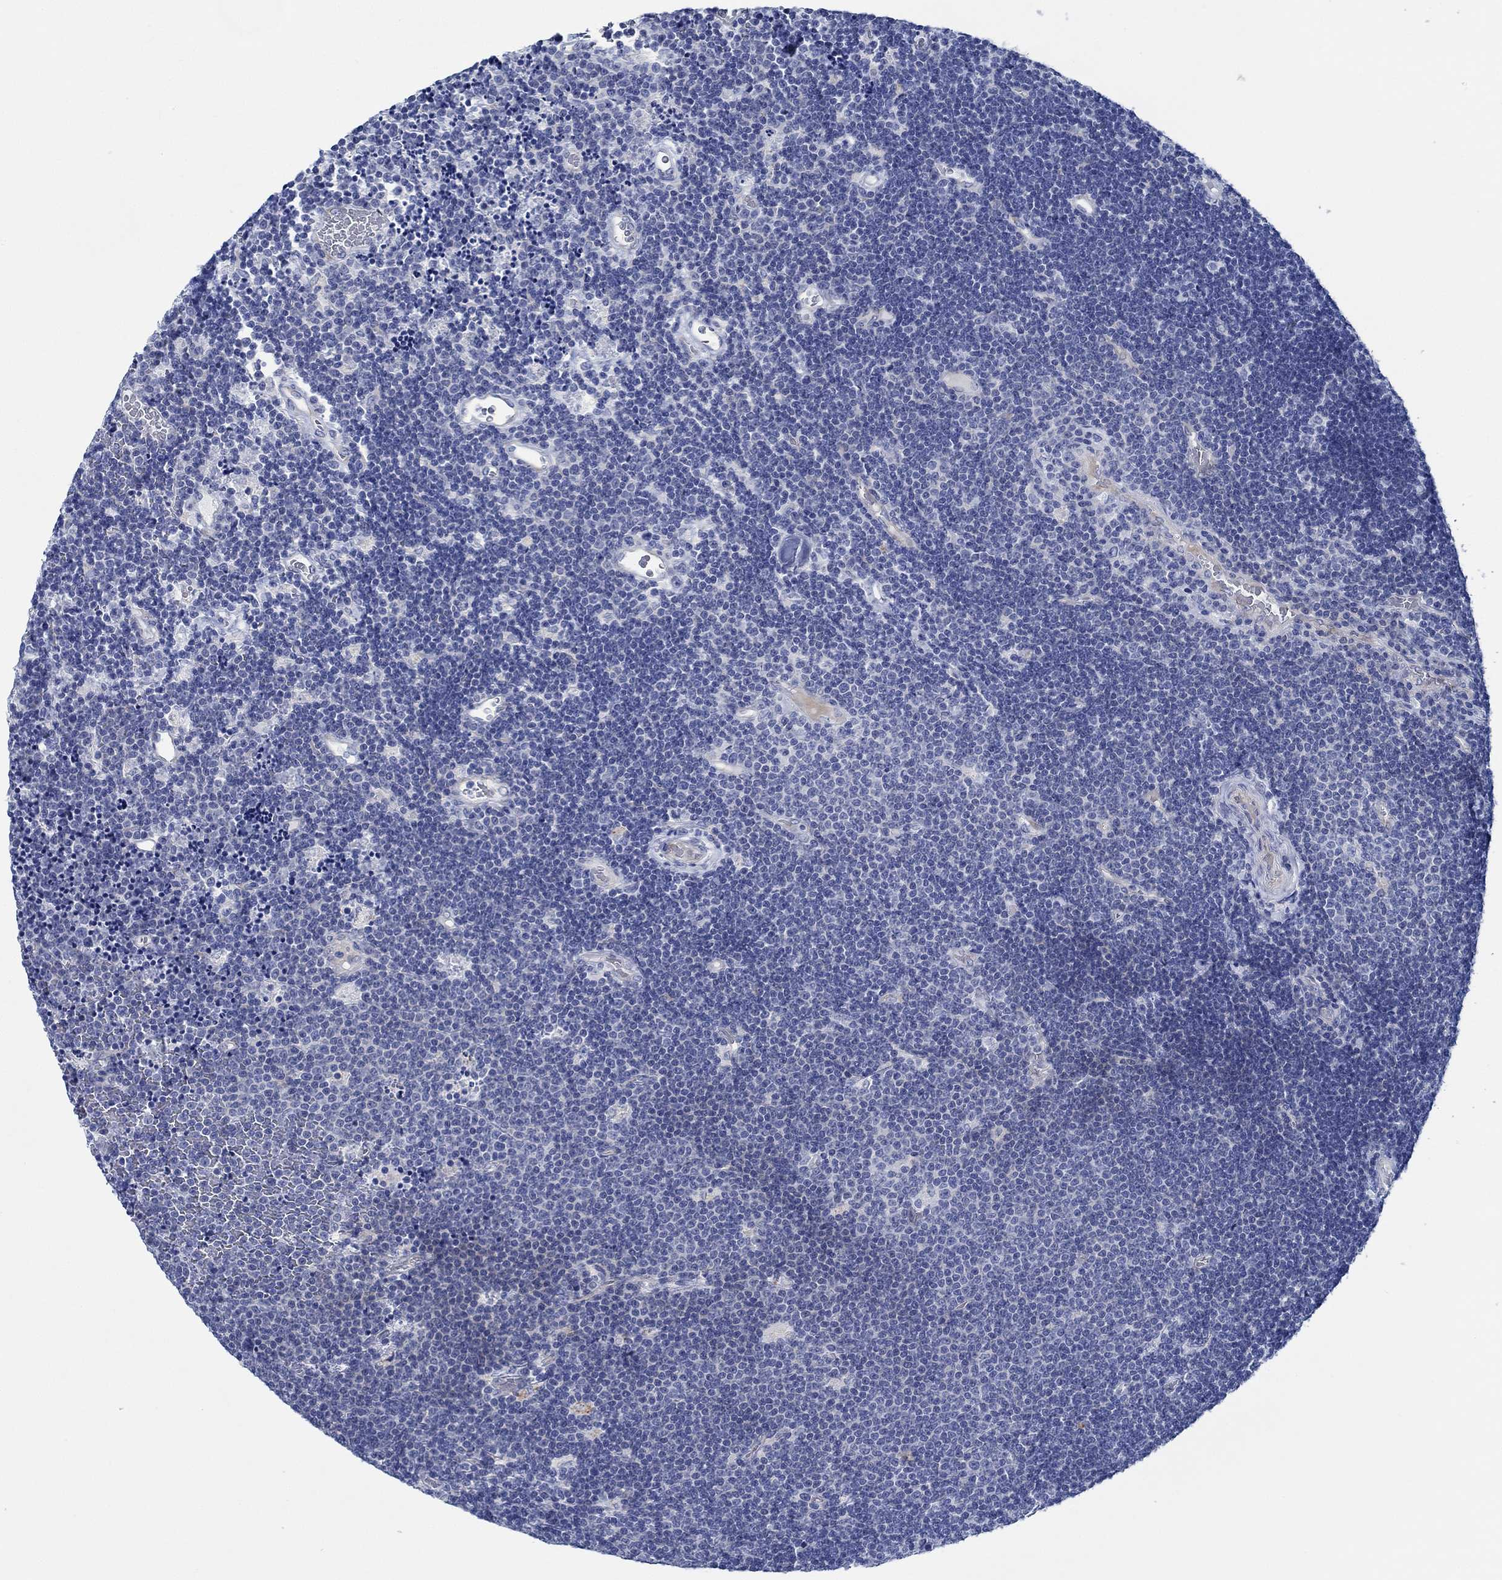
{"staining": {"intensity": "negative", "quantity": "none", "location": "none"}, "tissue": "lymphoma", "cell_type": "Tumor cells", "image_type": "cancer", "snomed": [{"axis": "morphology", "description": "Malignant lymphoma, non-Hodgkin's type, Low grade"}, {"axis": "topography", "description": "Brain"}], "caption": "There is no significant staining in tumor cells of lymphoma.", "gene": "SVEP1", "patient": {"sex": "female", "age": 66}}